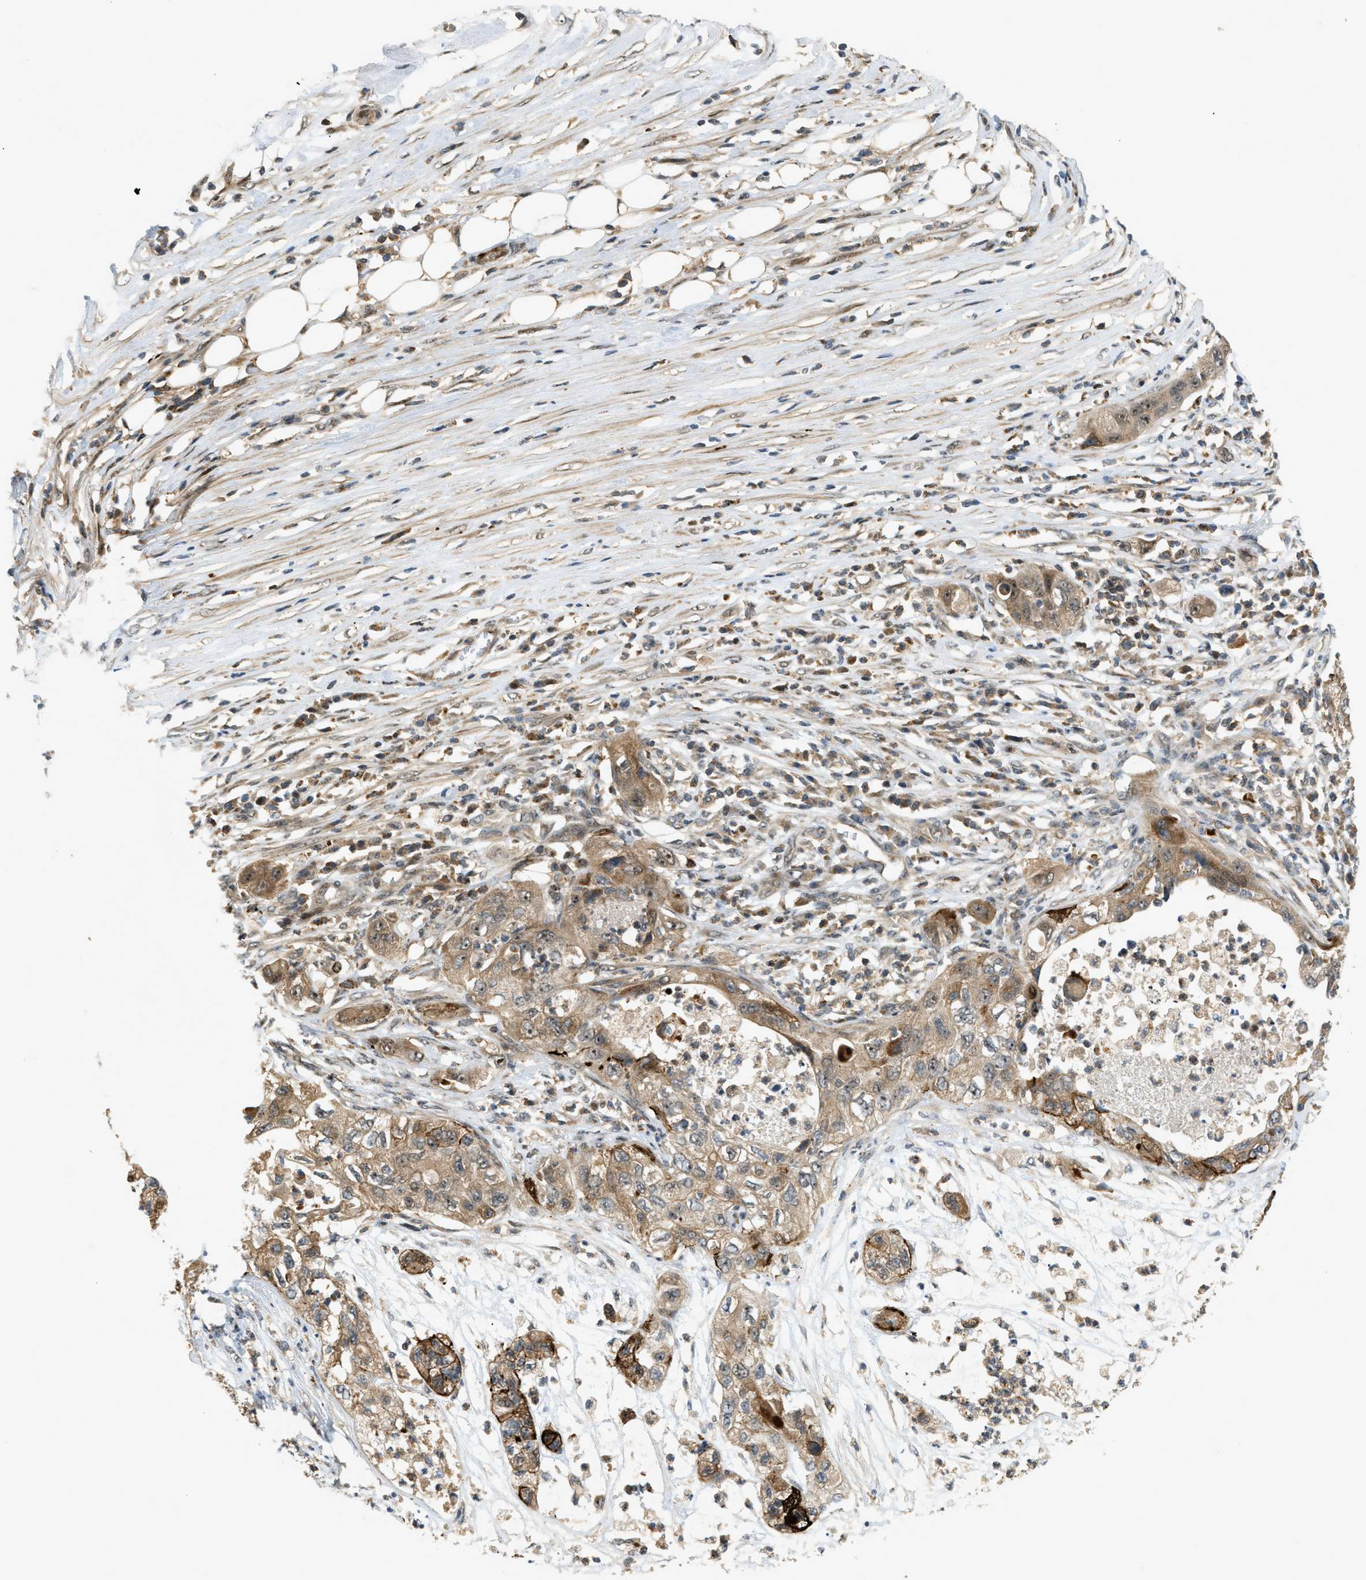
{"staining": {"intensity": "moderate", "quantity": ">75%", "location": "cytoplasmic/membranous"}, "tissue": "pancreatic cancer", "cell_type": "Tumor cells", "image_type": "cancer", "snomed": [{"axis": "morphology", "description": "Adenocarcinoma, NOS"}, {"axis": "topography", "description": "Pancreas"}], "caption": "Immunohistochemical staining of human pancreatic cancer (adenocarcinoma) displays medium levels of moderate cytoplasmic/membranous positivity in about >75% of tumor cells.", "gene": "TRAPPC14", "patient": {"sex": "female", "age": 78}}